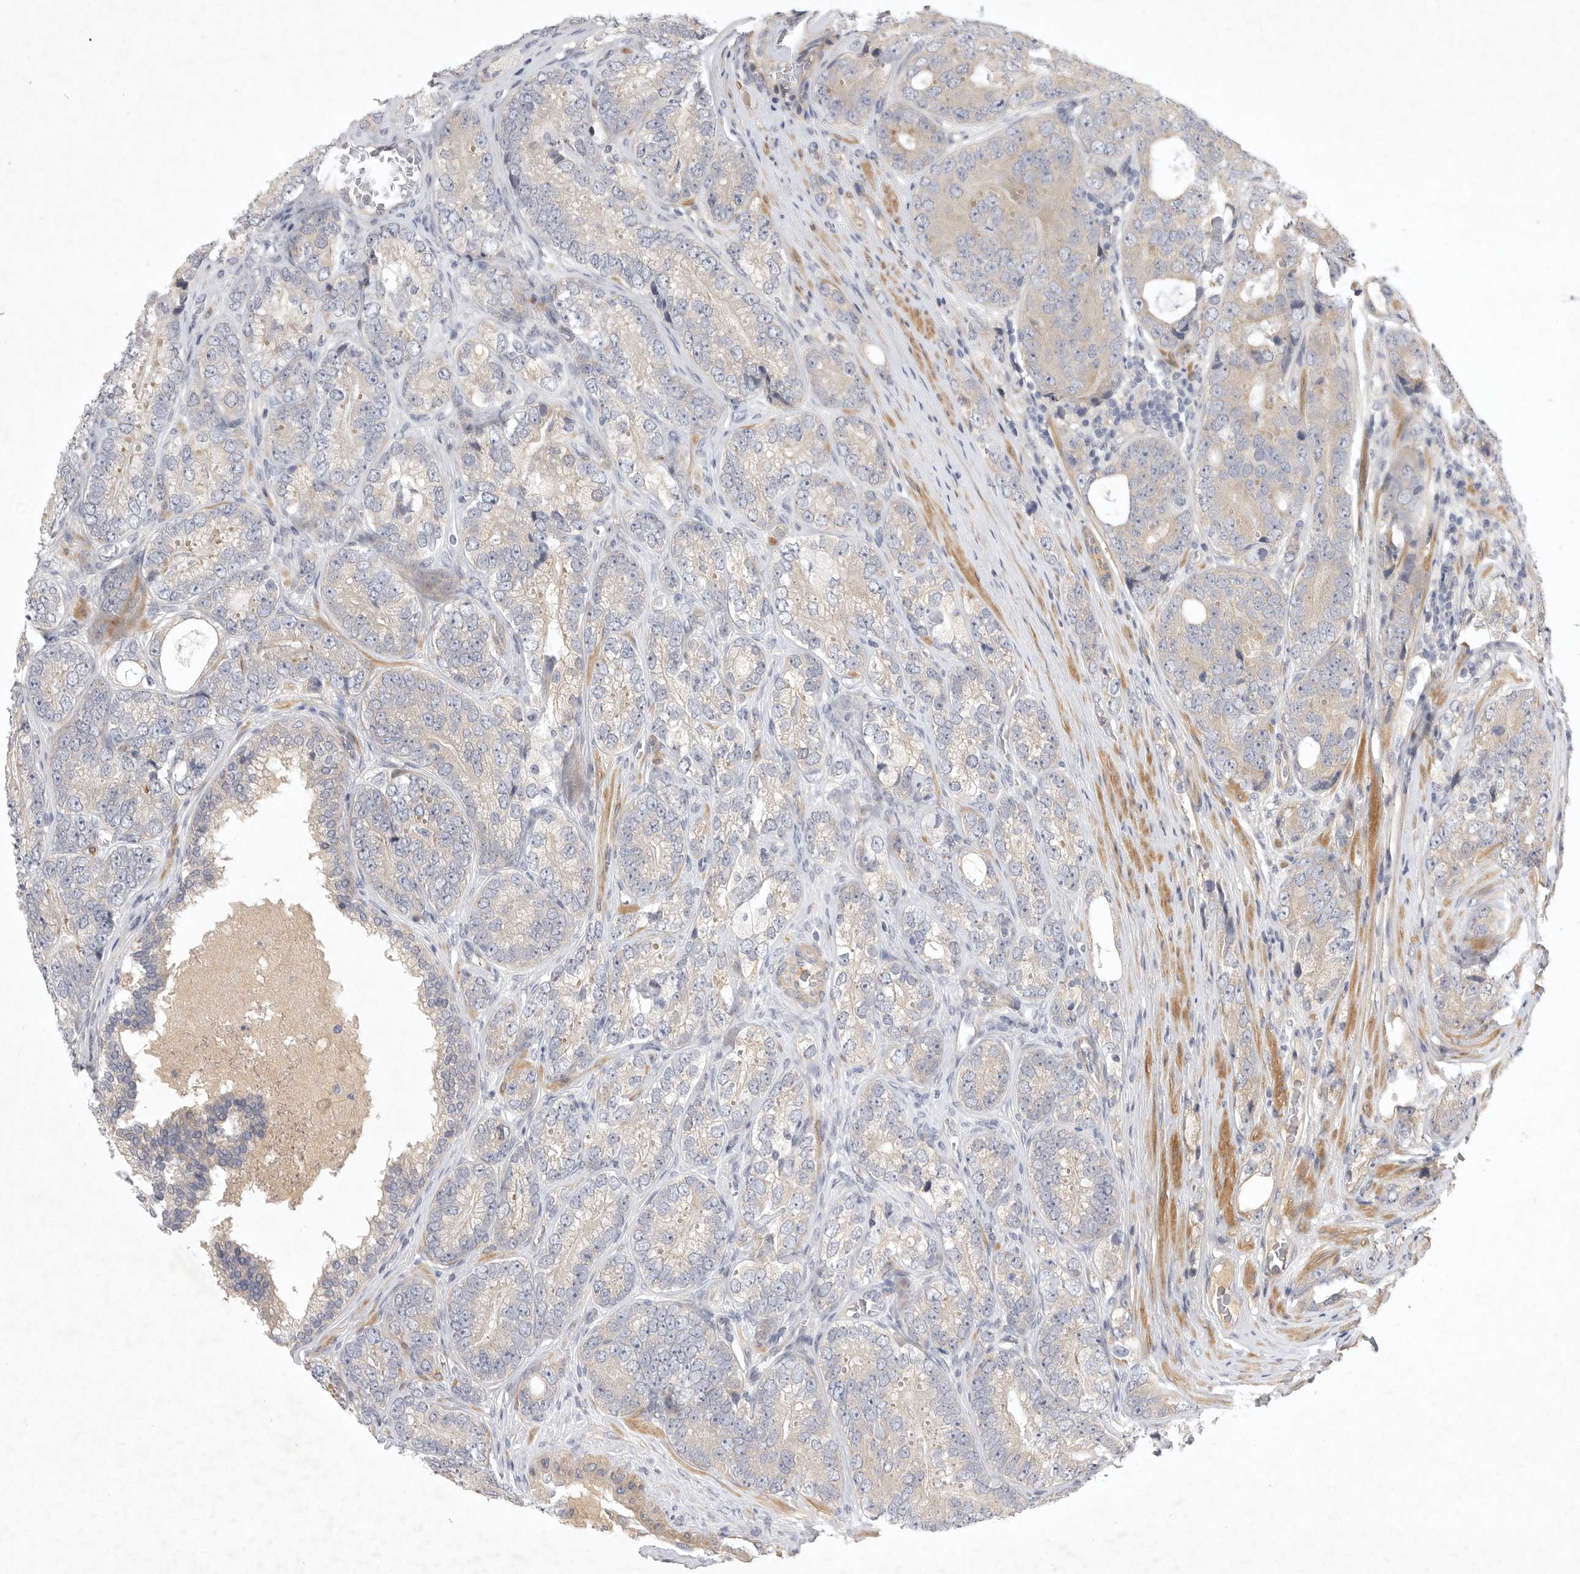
{"staining": {"intensity": "moderate", "quantity": "<25%", "location": "cytoplasmic/membranous"}, "tissue": "prostate cancer", "cell_type": "Tumor cells", "image_type": "cancer", "snomed": [{"axis": "morphology", "description": "Adenocarcinoma, High grade"}, {"axis": "topography", "description": "Prostate"}], "caption": "This is an image of IHC staining of prostate adenocarcinoma (high-grade), which shows moderate staining in the cytoplasmic/membranous of tumor cells.", "gene": "BZW2", "patient": {"sex": "male", "age": 56}}